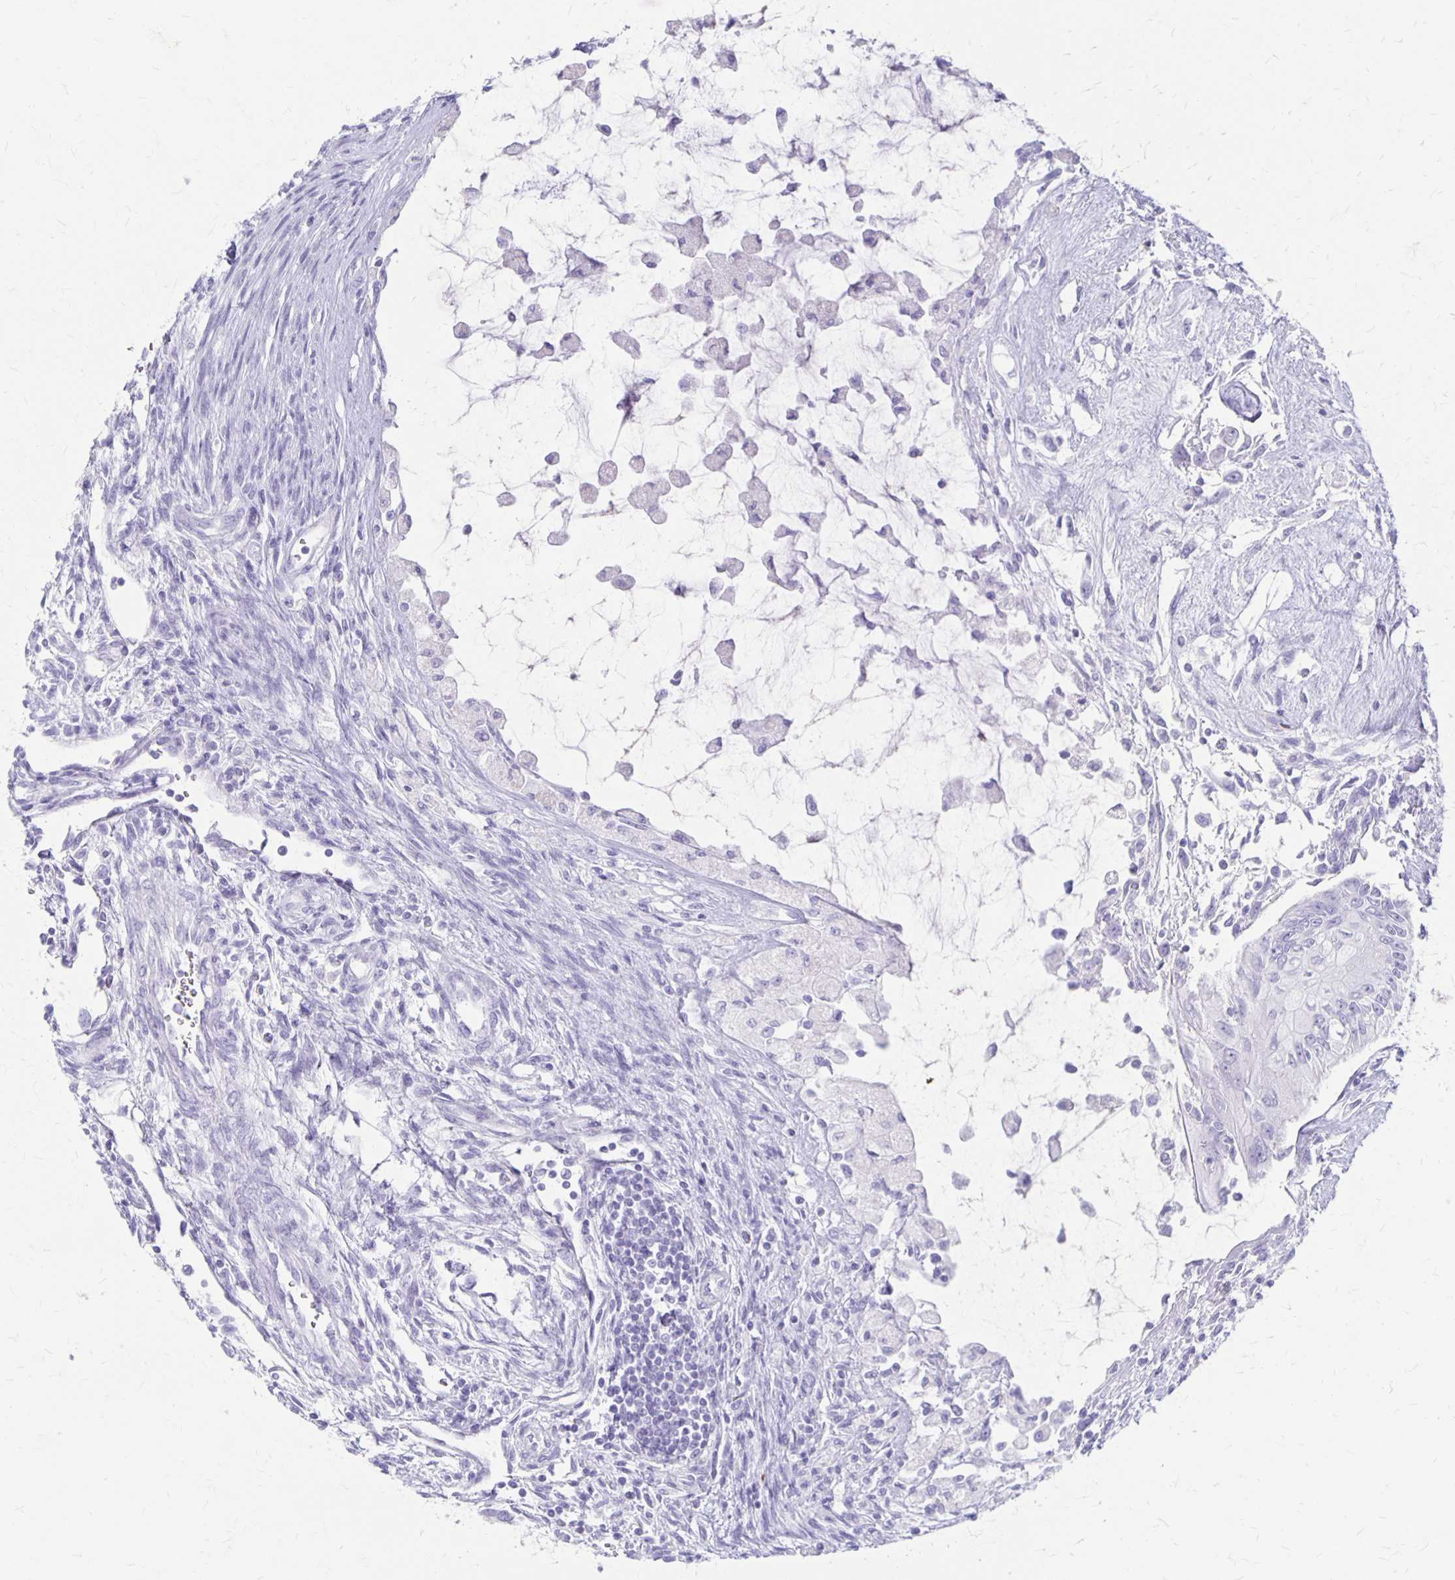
{"staining": {"intensity": "negative", "quantity": "none", "location": "none"}, "tissue": "testis cancer", "cell_type": "Tumor cells", "image_type": "cancer", "snomed": [{"axis": "morphology", "description": "Carcinoma, Embryonal, NOS"}, {"axis": "topography", "description": "Testis"}], "caption": "Immunohistochemistry (IHC) photomicrograph of neoplastic tissue: testis cancer stained with DAB exhibits no significant protein expression in tumor cells. The staining was performed using DAB (3,3'-diaminobenzidine) to visualize the protein expression in brown, while the nuclei were stained in blue with hematoxylin (Magnification: 20x).", "gene": "MAGEC2", "patient": {"sex": "male", "age": 37}}